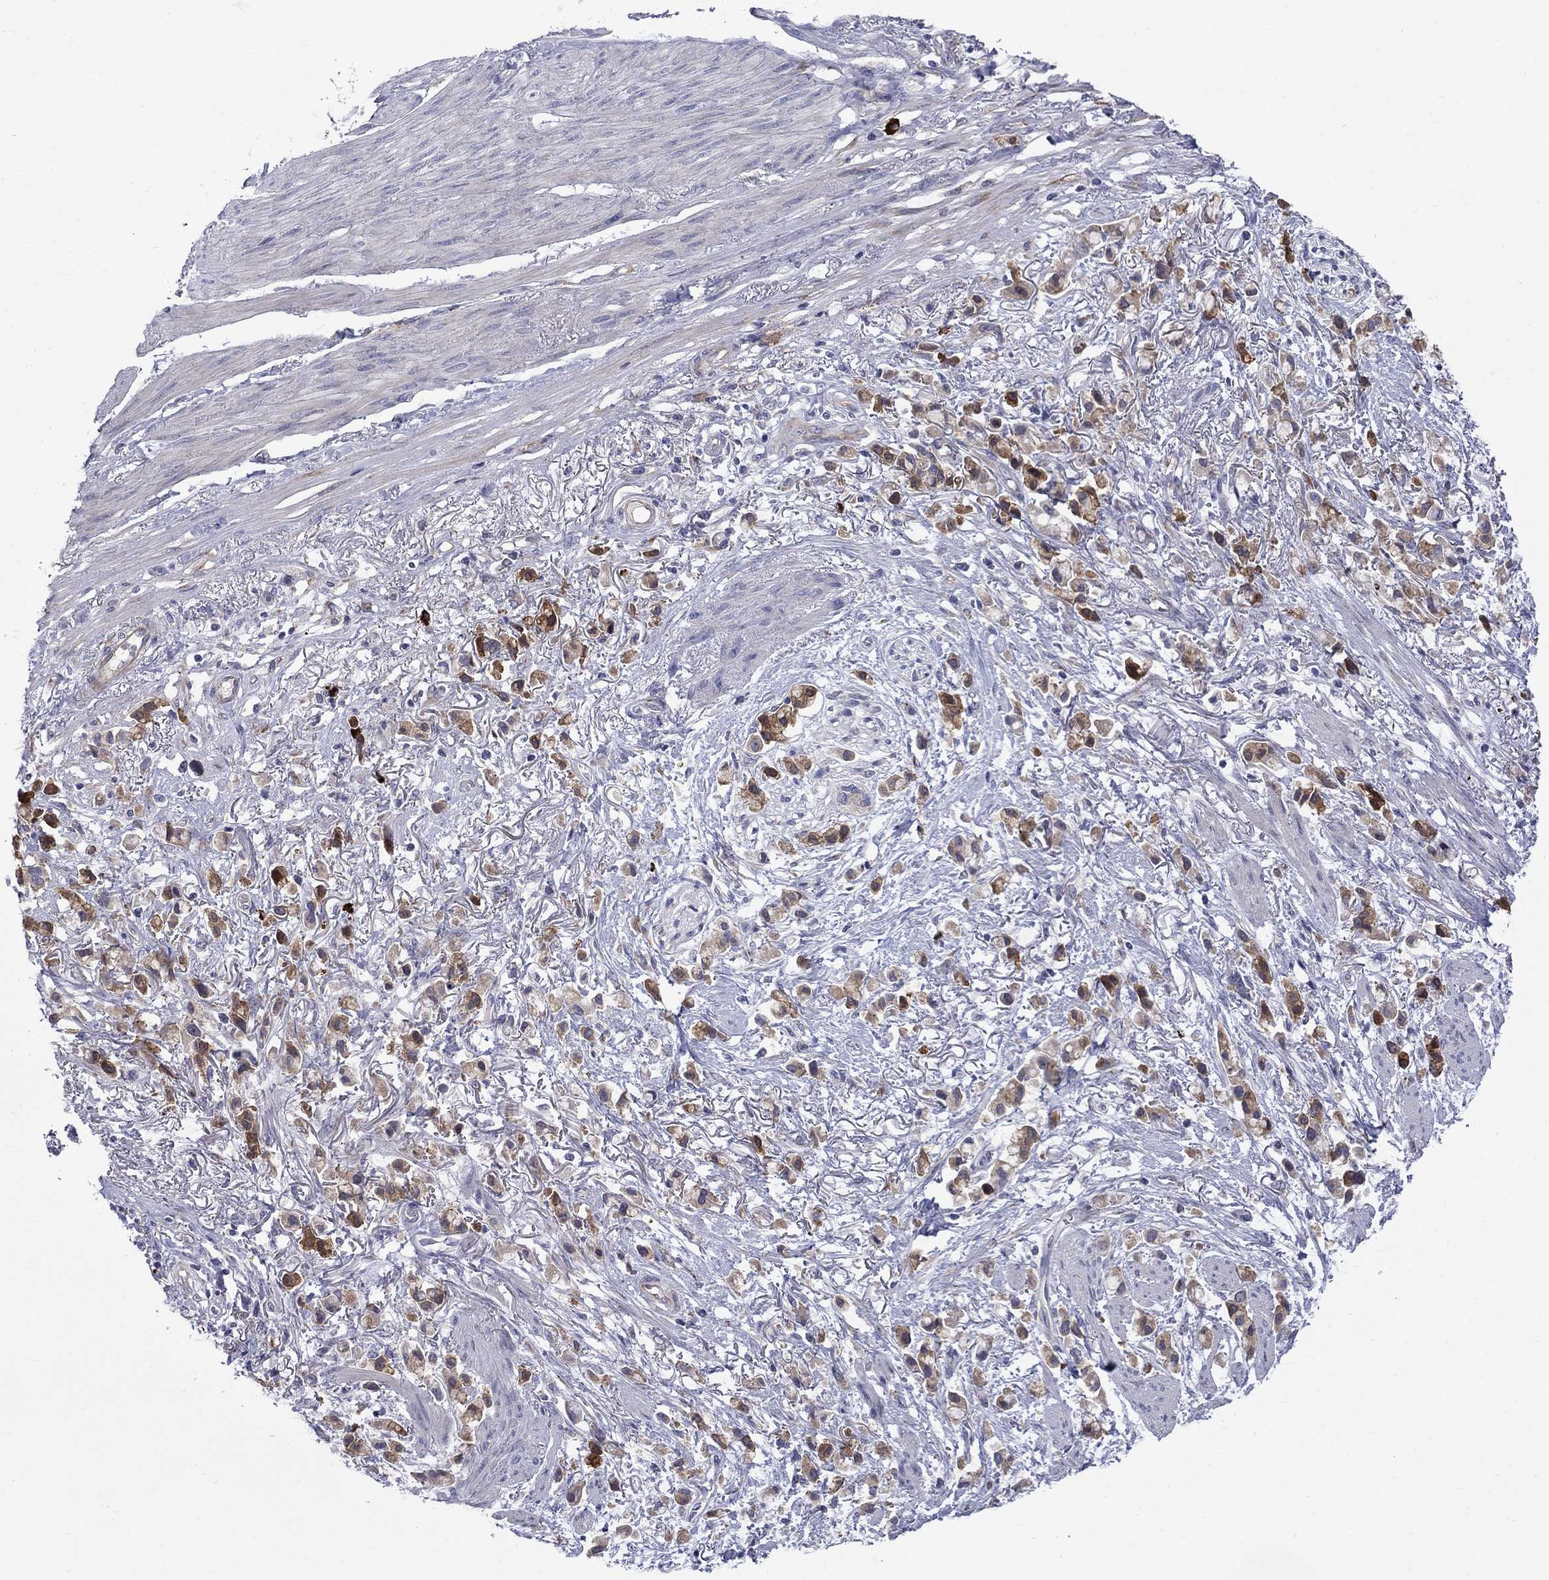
{"staining": {"intensity": "strong", "quantity": "25%-75%", "location": "cytoplasmic/membranous"}, "tissue": "stomach cancer", "cell_type": "Tumor cells", "image_type": "cancer", "snomed": [{"axis": "morphology", "description": "Adenocarcinoma, NOS"}, {"axis": "topography", "description": "Stomach"}], "caption": "A high amount of strong cytoplasmic/membranous staining is identified in approximately 25%-75% of tumor cells in adenocarcinoma (stomach) tissue.", "gene": "ASNS", "patient": {"sex": "female", "age": 81}}